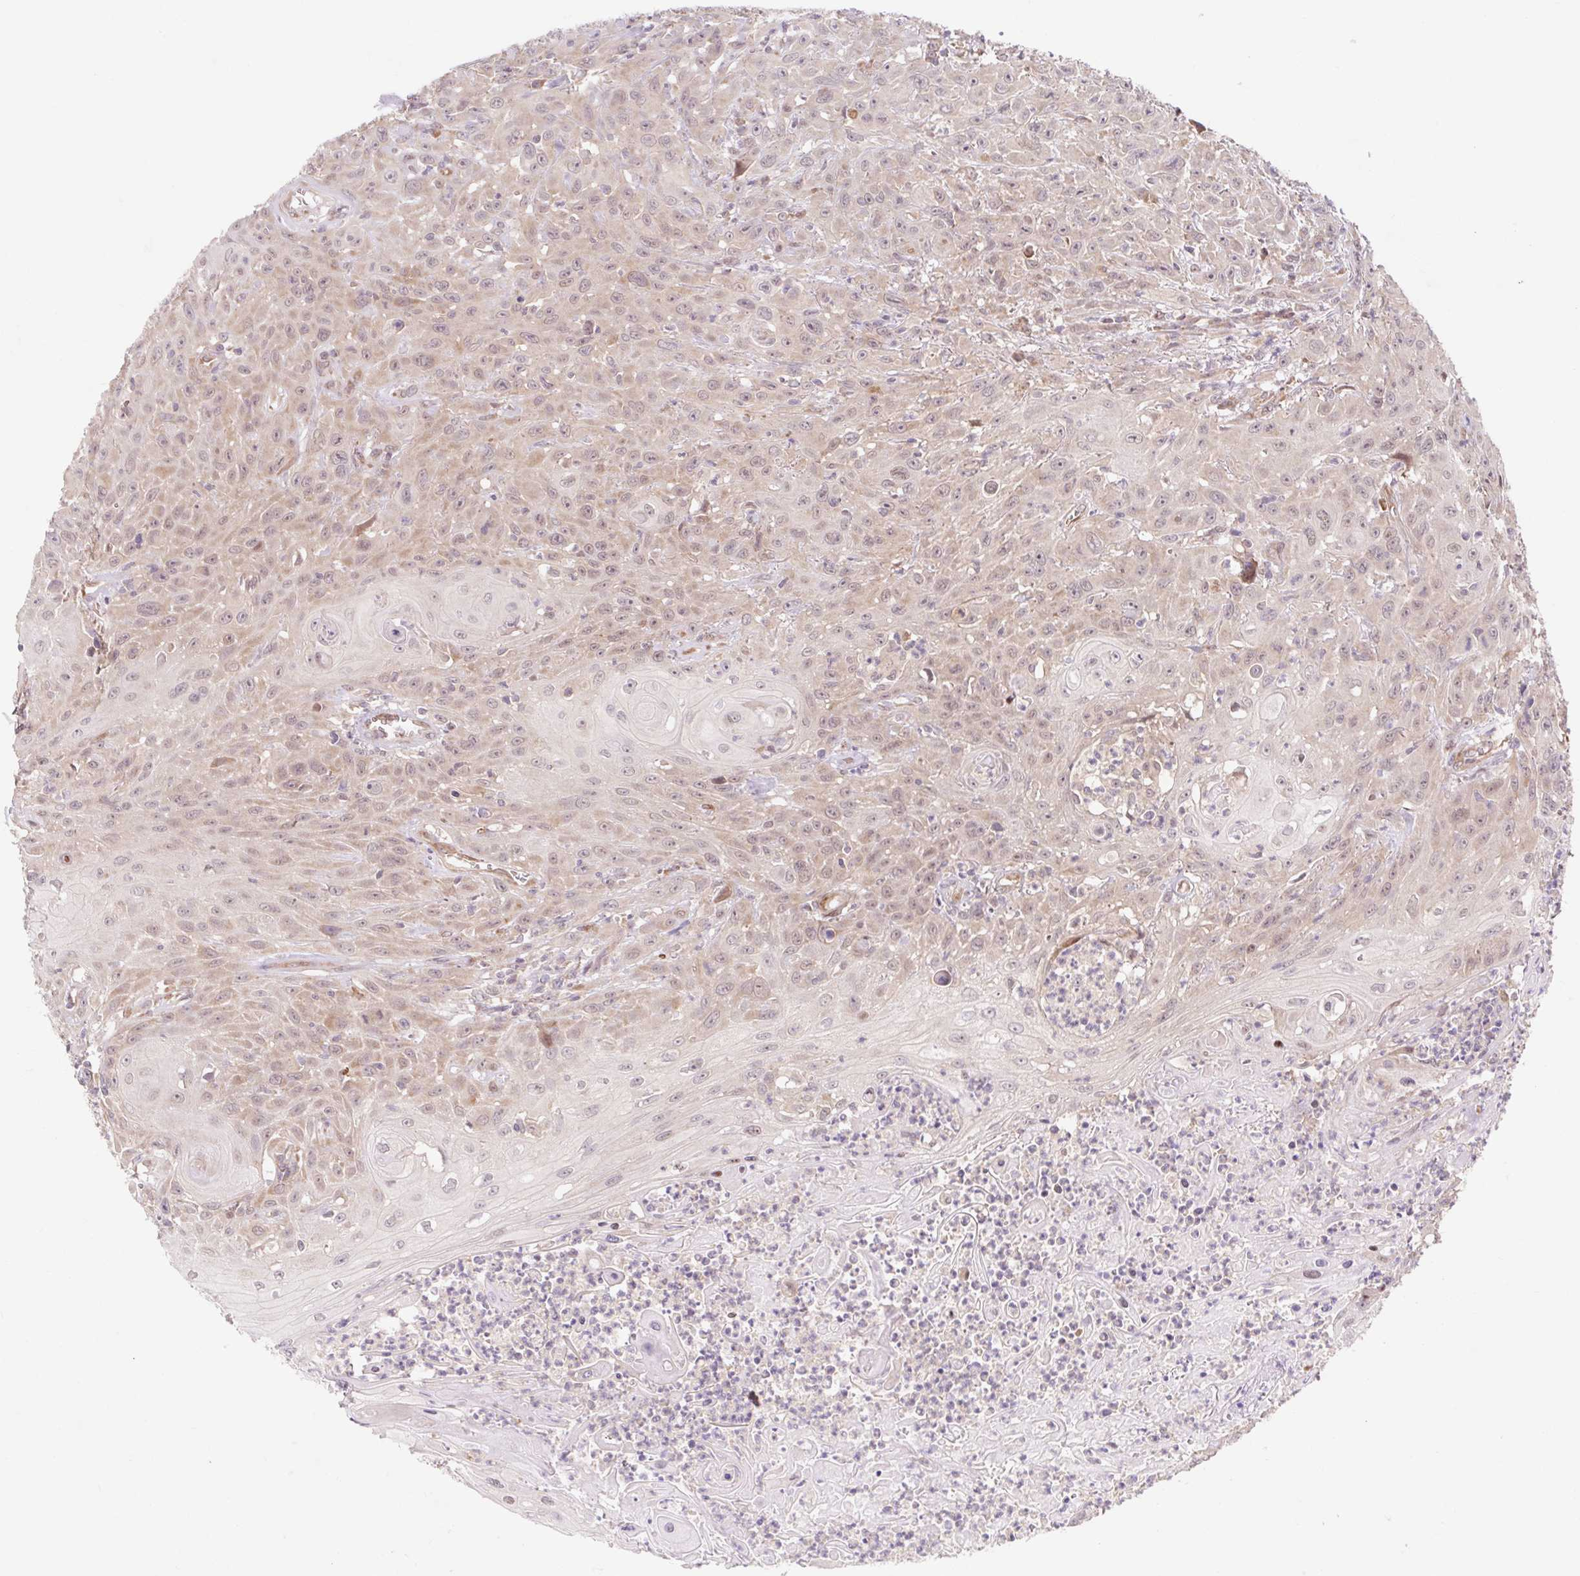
{"staining": {"intensity": "weak", "quantity": "25%-75%", "location": "cytoplasmic/membranous,nuclear"}, "tissue": "head and neck cancer", "cell_type": "Tumor cells", "image_type": "cancer", "snomed": [{"axis": "morphology", "description": "Squamous cell carcinoma, NOS"}, {"axis": "topography", "description": "Skin"}, {"axis": "topography", "description": "Head-Neck"}], "caption": "Head and neck cancer tissue demonstrates weak cytoplasmic/membranous and nuclear staining in approximately 25%-75% of tumor cells, visualized by immunohistochemistry.", "gene": "HFE", "patient": {"sex": "male", "age": 80}}